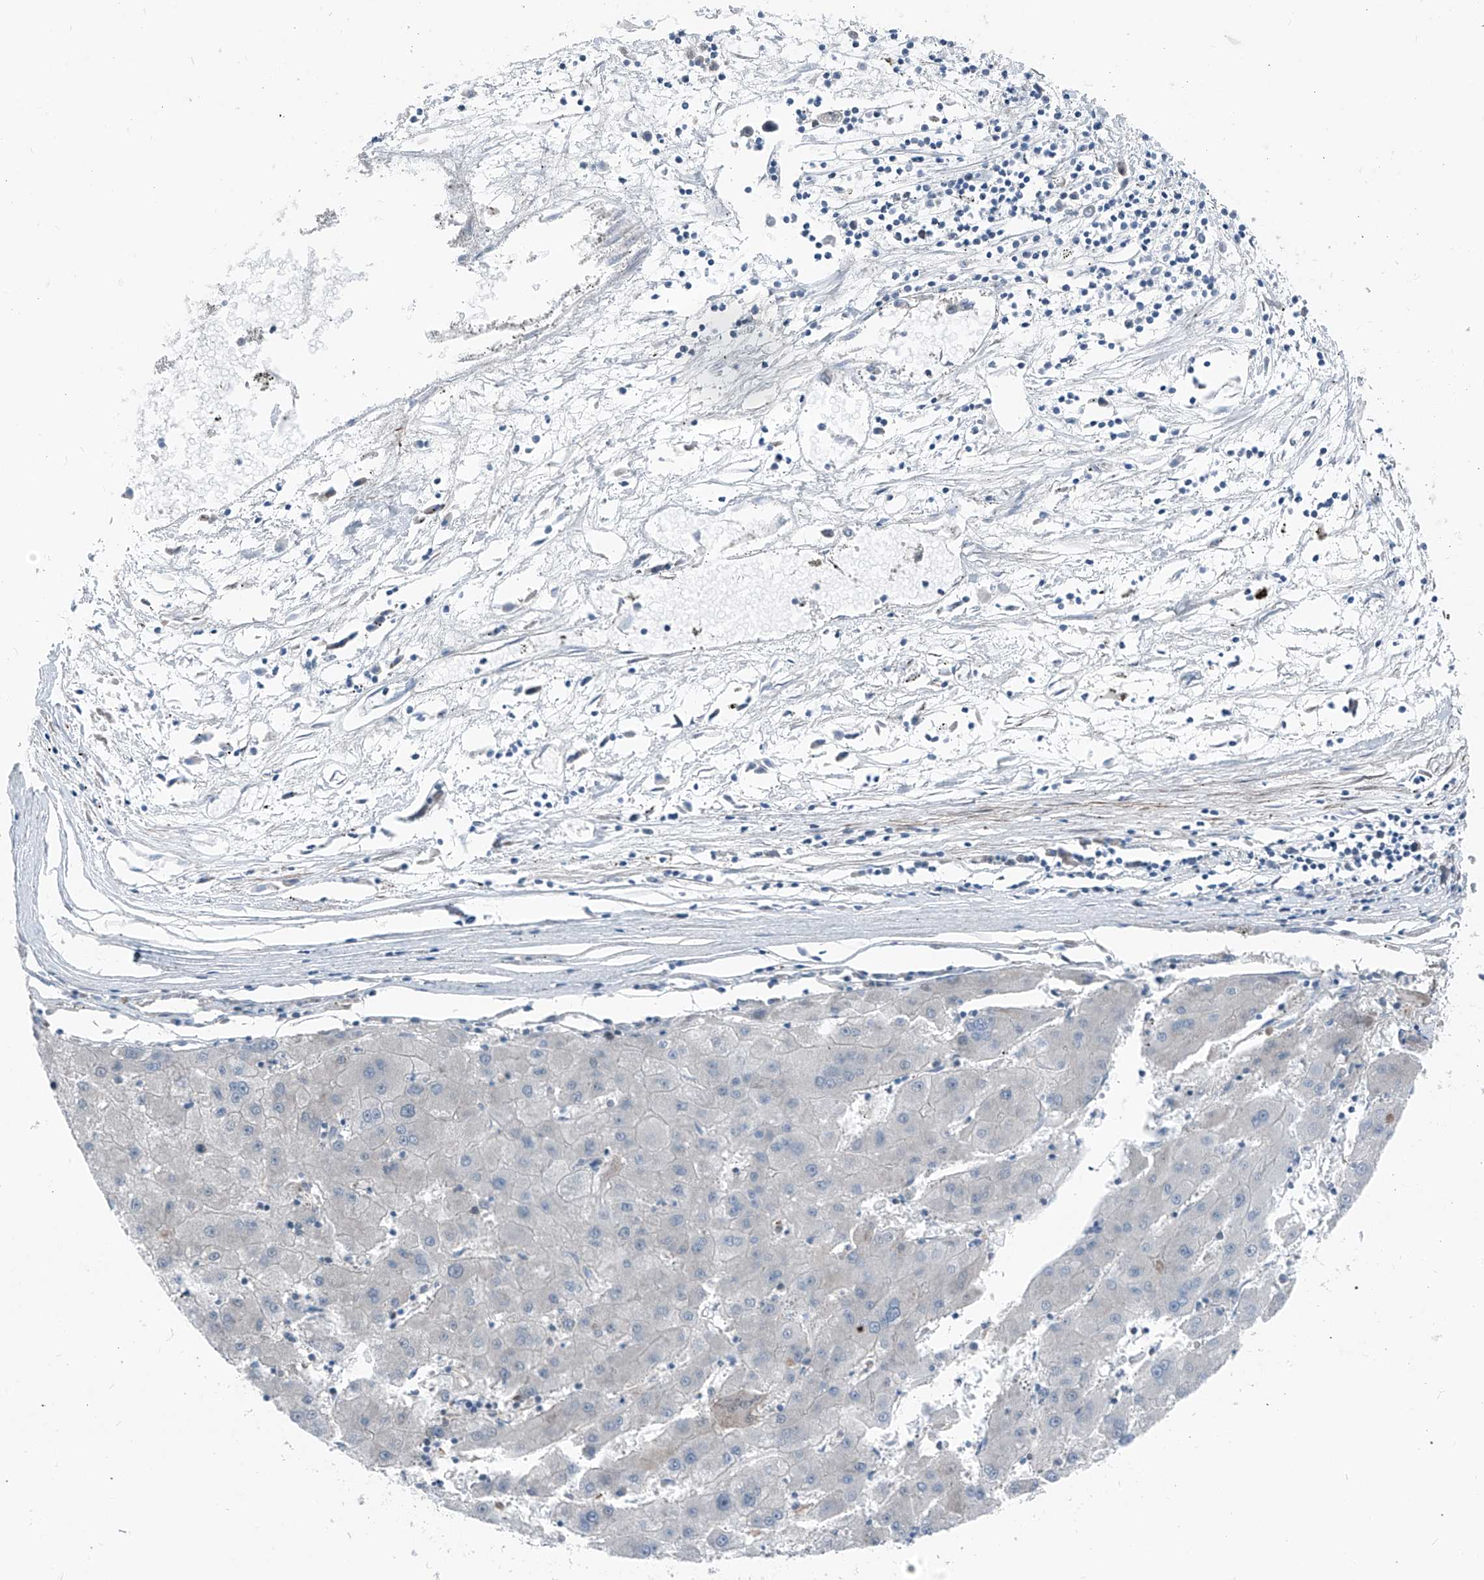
{"staining": {"intensity": "negative", "quantity": "none", "location": "none"}, "tissue": "liver cancer", "cell_type": "Tumor cells", "image_type": "cancer", "snomed": [{"axis": "morphology", "description": "Carcinoma, Hepatocellular, NOS"}, {"axis": "topography", "description": "Liver"}], "caption": "The histopathology image shows no staining of tumor cells in hepatocellular carcinoma (liver).", "gene": "HSPB11", "patient": {"sex": "male", "age": 72}}